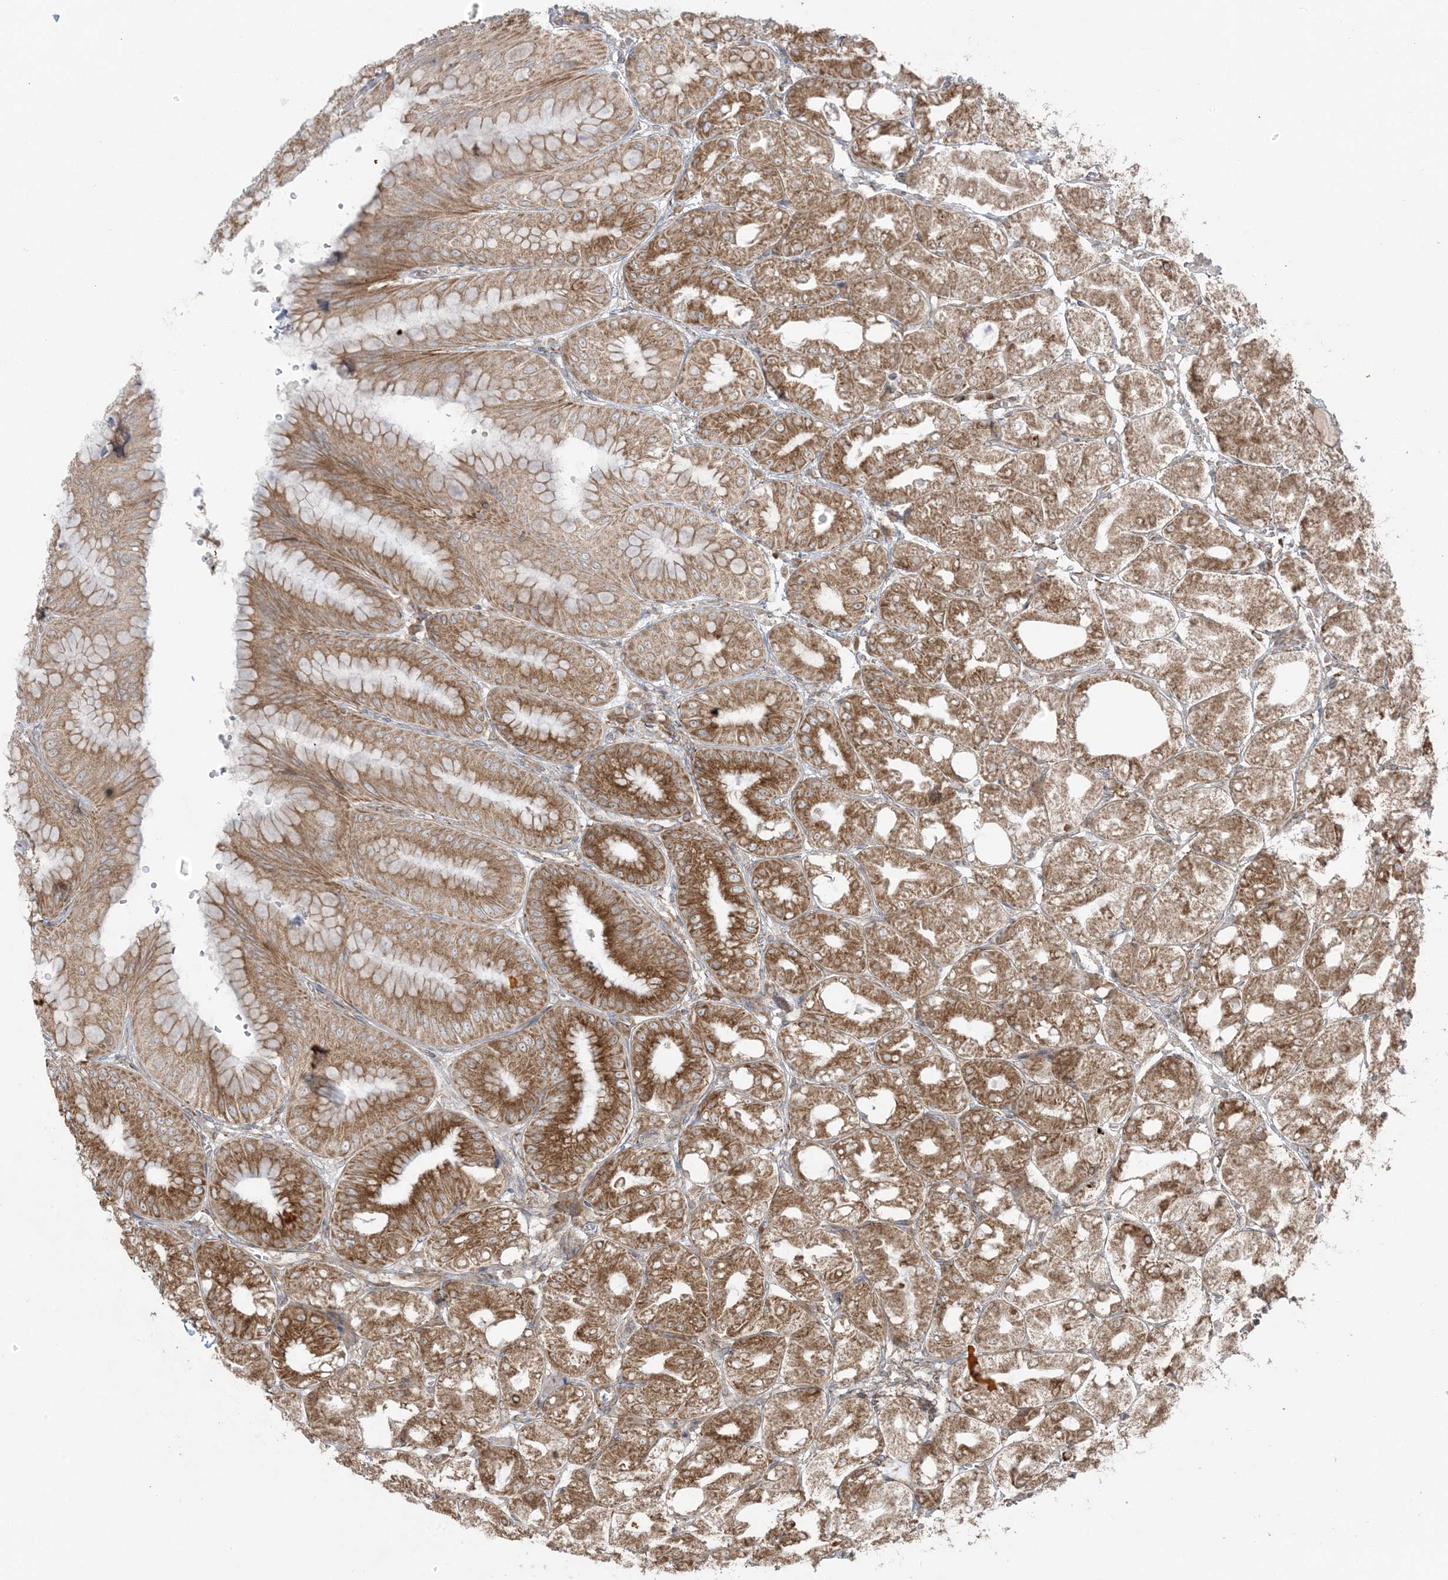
{"staining": {"intensity": "moderate", "quantity": ">75%", "location": "cytoplasmic/membranous"}, "tissue": "stomach", "cell_type": "Glandular cells", "image_type": "normal", "snomed": [{"axis": "morphology", "description": "Normal tissue, NOS"}, {"axis": "topography", "description": "Stomach, lower"}], "caption": "Protein expression by immunohistochemistry (IHC) shows moderate cytoplasmic/membranous positivity in approximately >75% of glandular cells in benign stomach.", "gene": "UBXN4", "patient": {"sex": "male", "age": 71}}